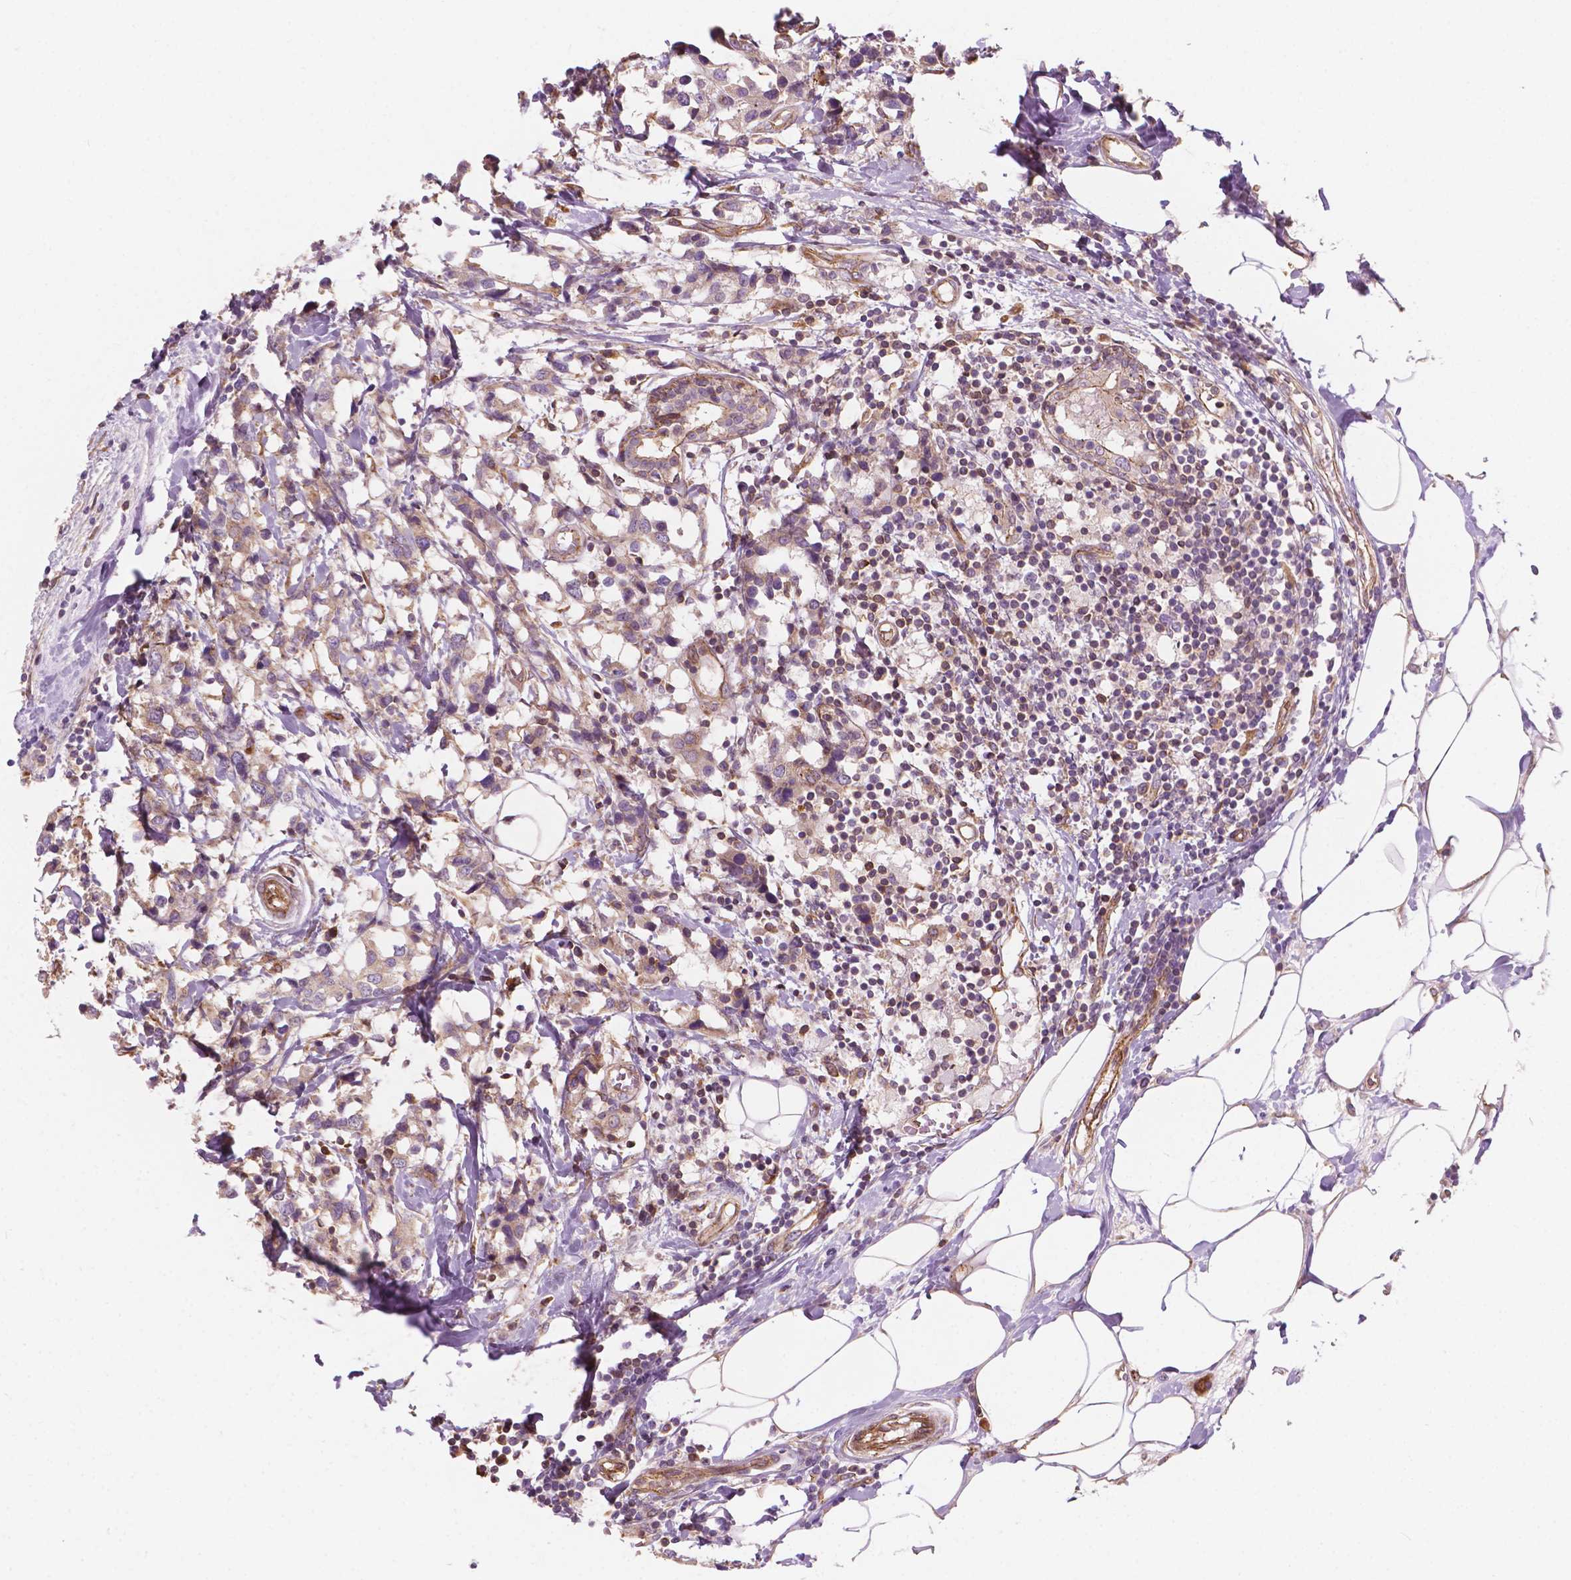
{"staining": {"intensity": "negative", "quantity": "none", "location": "none"}, "tissue": "breast cancer", "cell_type": "Tumor cells", "image_type": "cancer", "snomed": [{"axis": "morphology", "description": "Lobular carcinoma"}, {"axis": "topography", "description": "Breast"}], "caption": "A micrograph of human breast cancer (lobular carcinoma) is negative for staining in tumor cells.", "gene": "SURF4", "patient": {"sex": "female", "age": 59}}